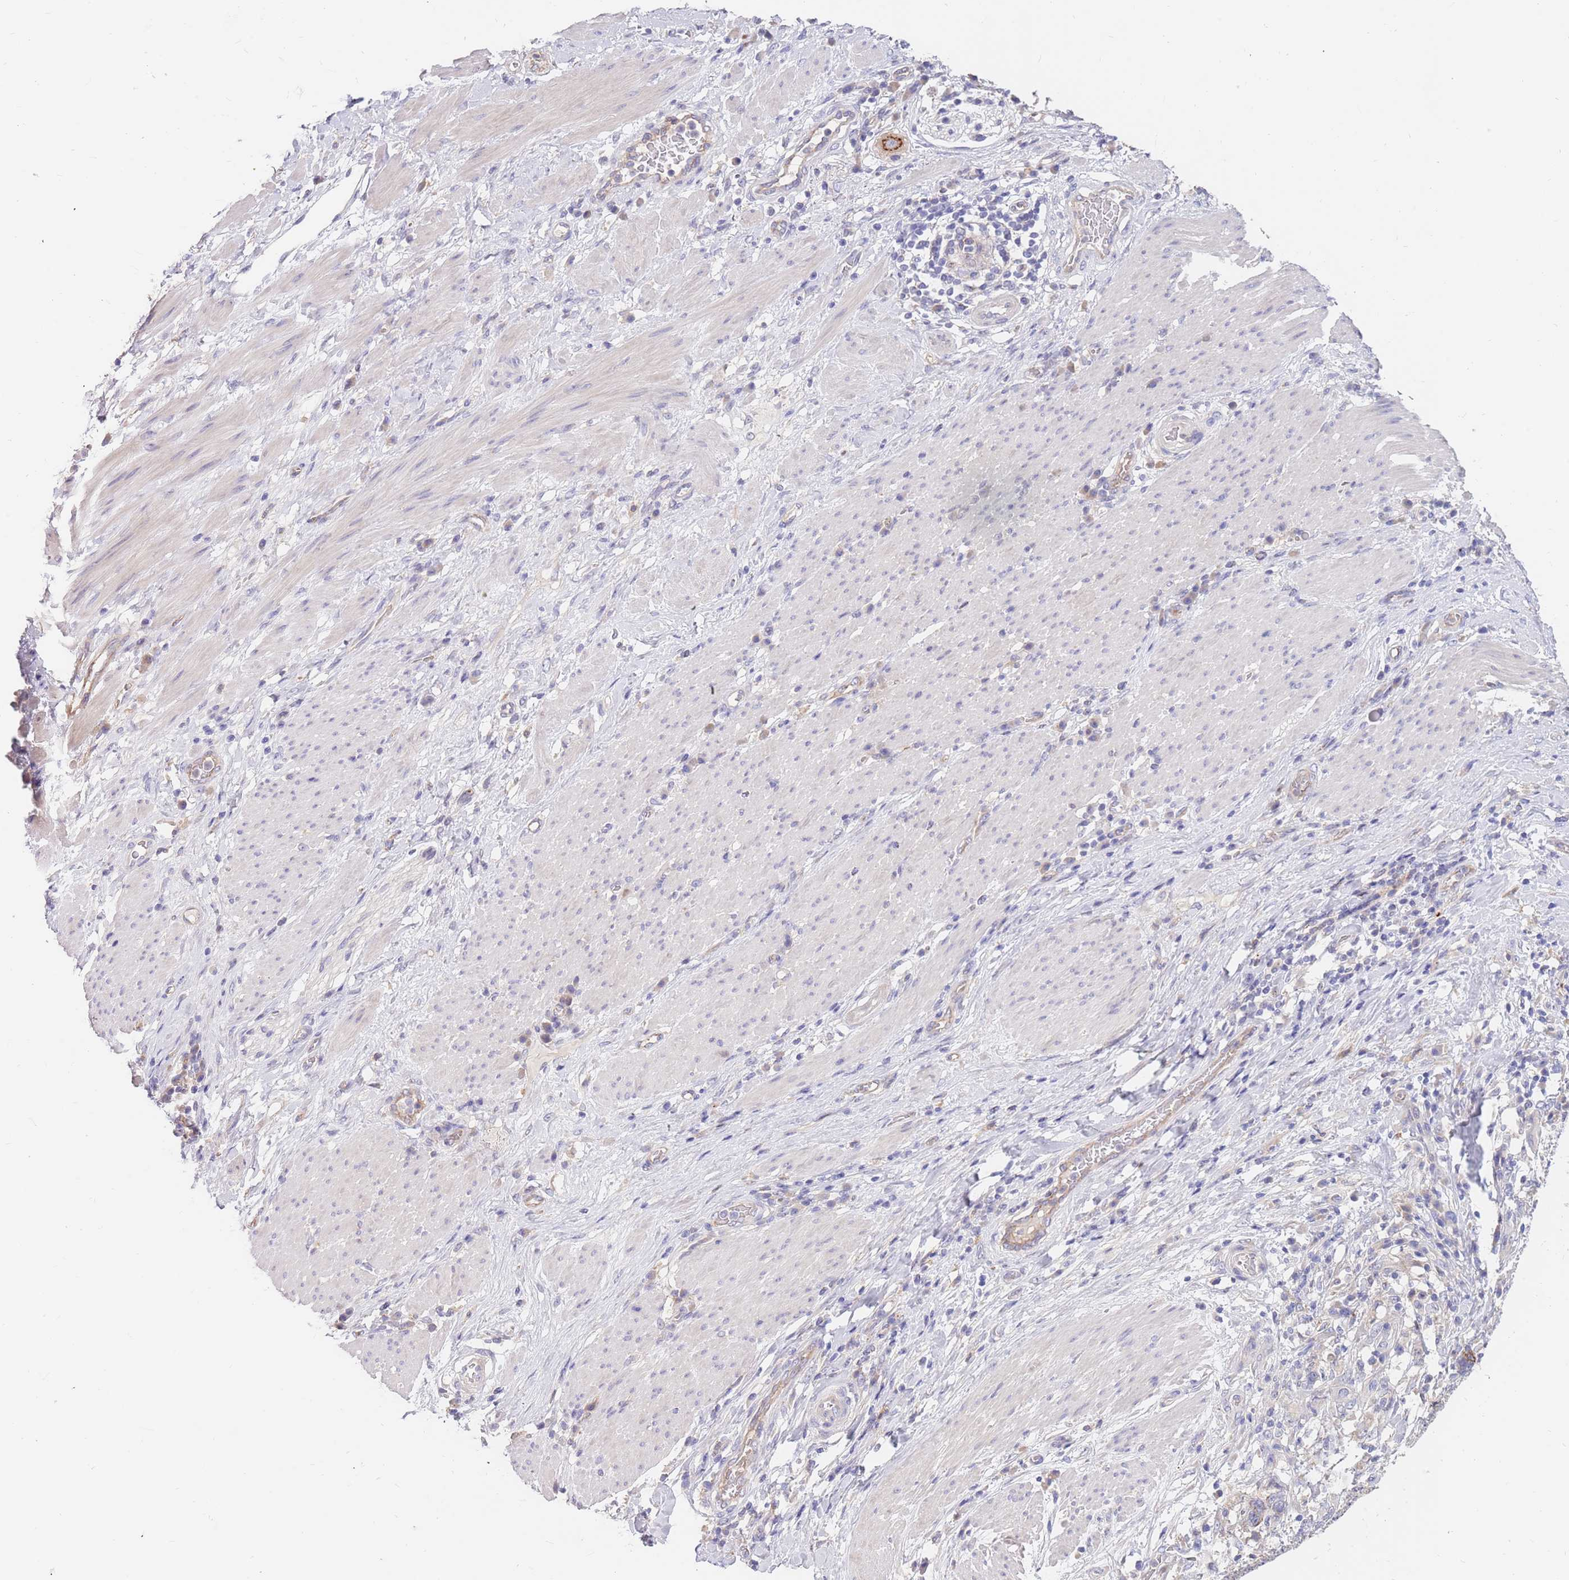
{"staining": {"intensity": "negative", "quantity": "none", "location": "none"}, "tissue": "stomach cancer", "cell_type": "Tumor cells", "image_type": "cancer", "snomed": [{"axis": "morphology", "description": "Normal tissue, NOS"}, {"axis": "morphology", "description": "Adenocarcinoma, NOS"}, {"axis": "topography", "description": "Stomach"}], "caption": "Histopathology image shows no significant protein expression in tumor cells of adenocarcinoma (stomach).", "gene": "BORCS5", "patient": {"sex": "female", "age": 64}}